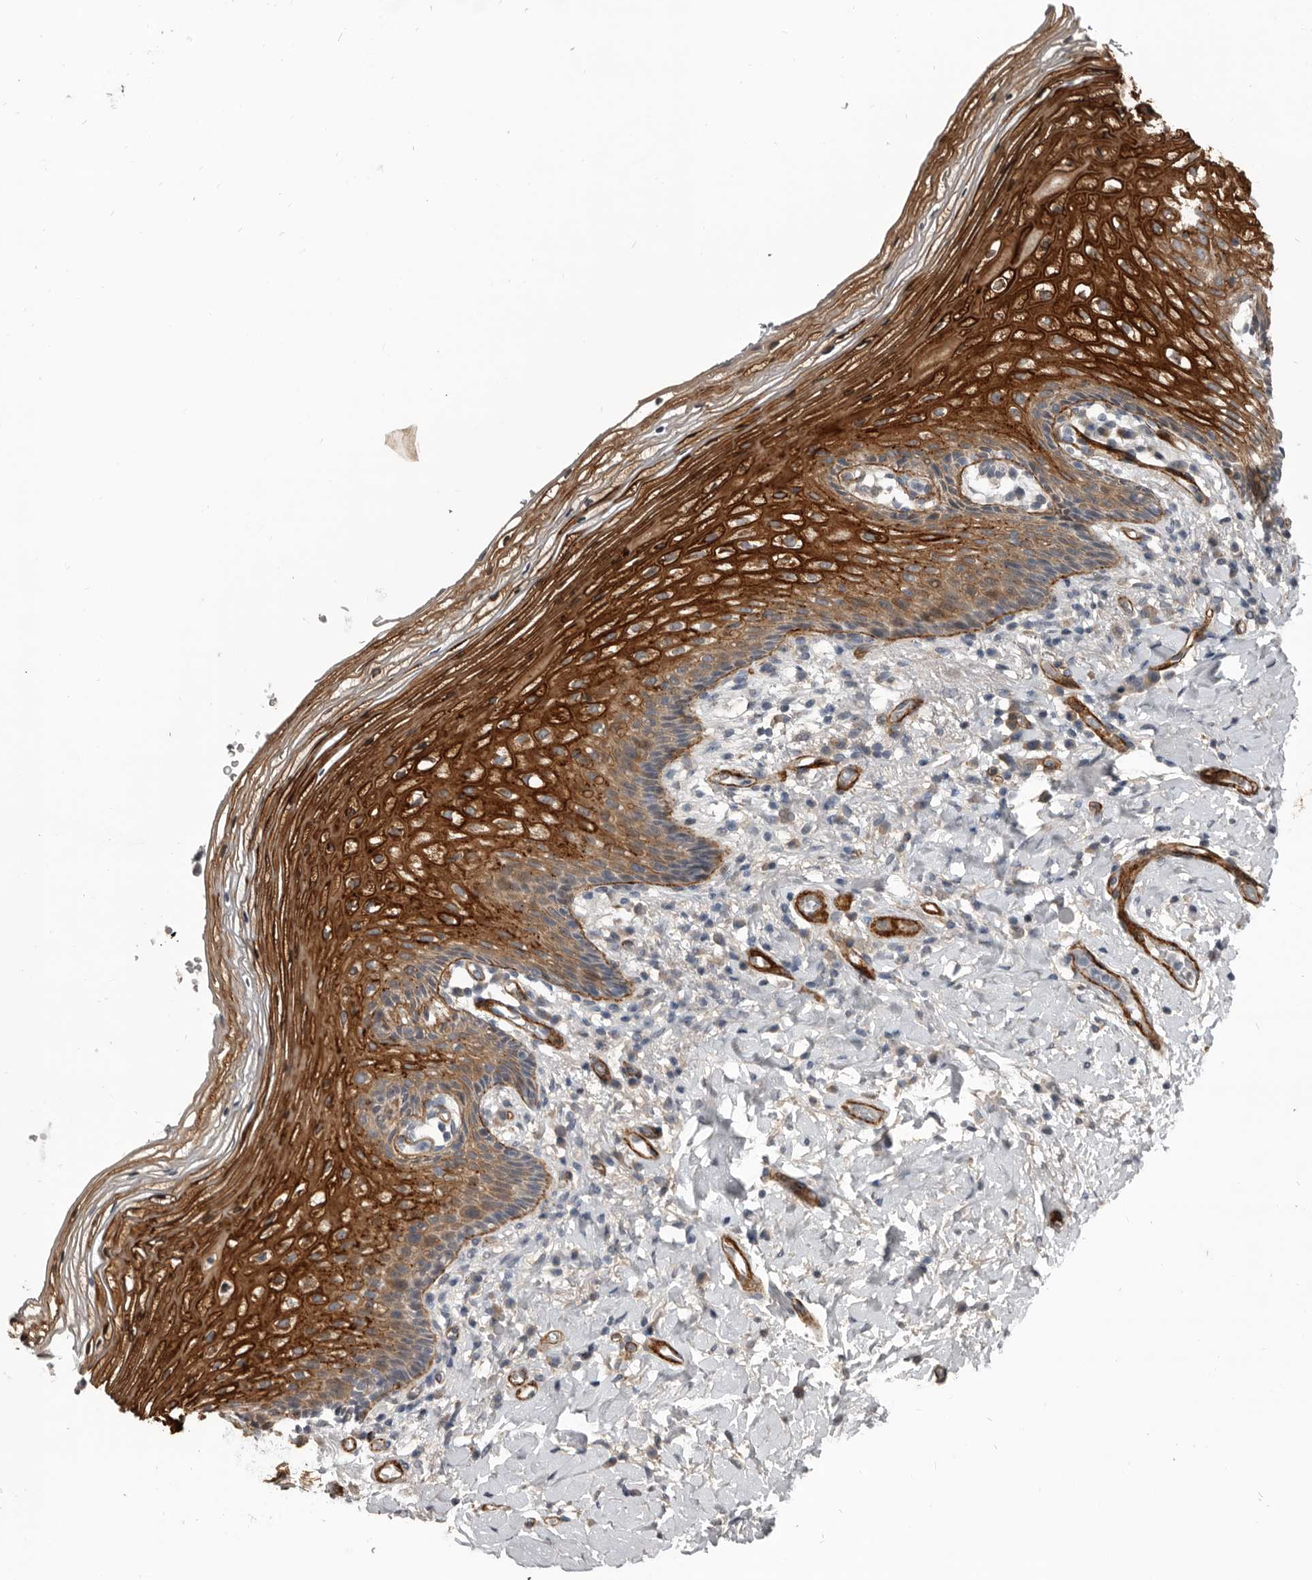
{"staining": {"intensity": "strong", "quantity": ">75%", "location": "cytoplasmic/membranous"}, "tissue": "vagina", "cell_type": "Squamous epithelial cells", "image_type": "normal", "snomed": [{"axis": "morphology", "description": "Normal tissue, NOS"}, {"axis": "topography", "description": "Vagina"}], "caption": "High-magnification brightfield microscopy of normal vagina stained with DAB (brown) and counterstained with hematoxylin (blue). squamous epithelial cells exhibit strong cytoplasmic/membranous staining is appreciated in about>75% of cells.", "gene": "C1orf216", "patient": {"sex": "female", "age": 60}}